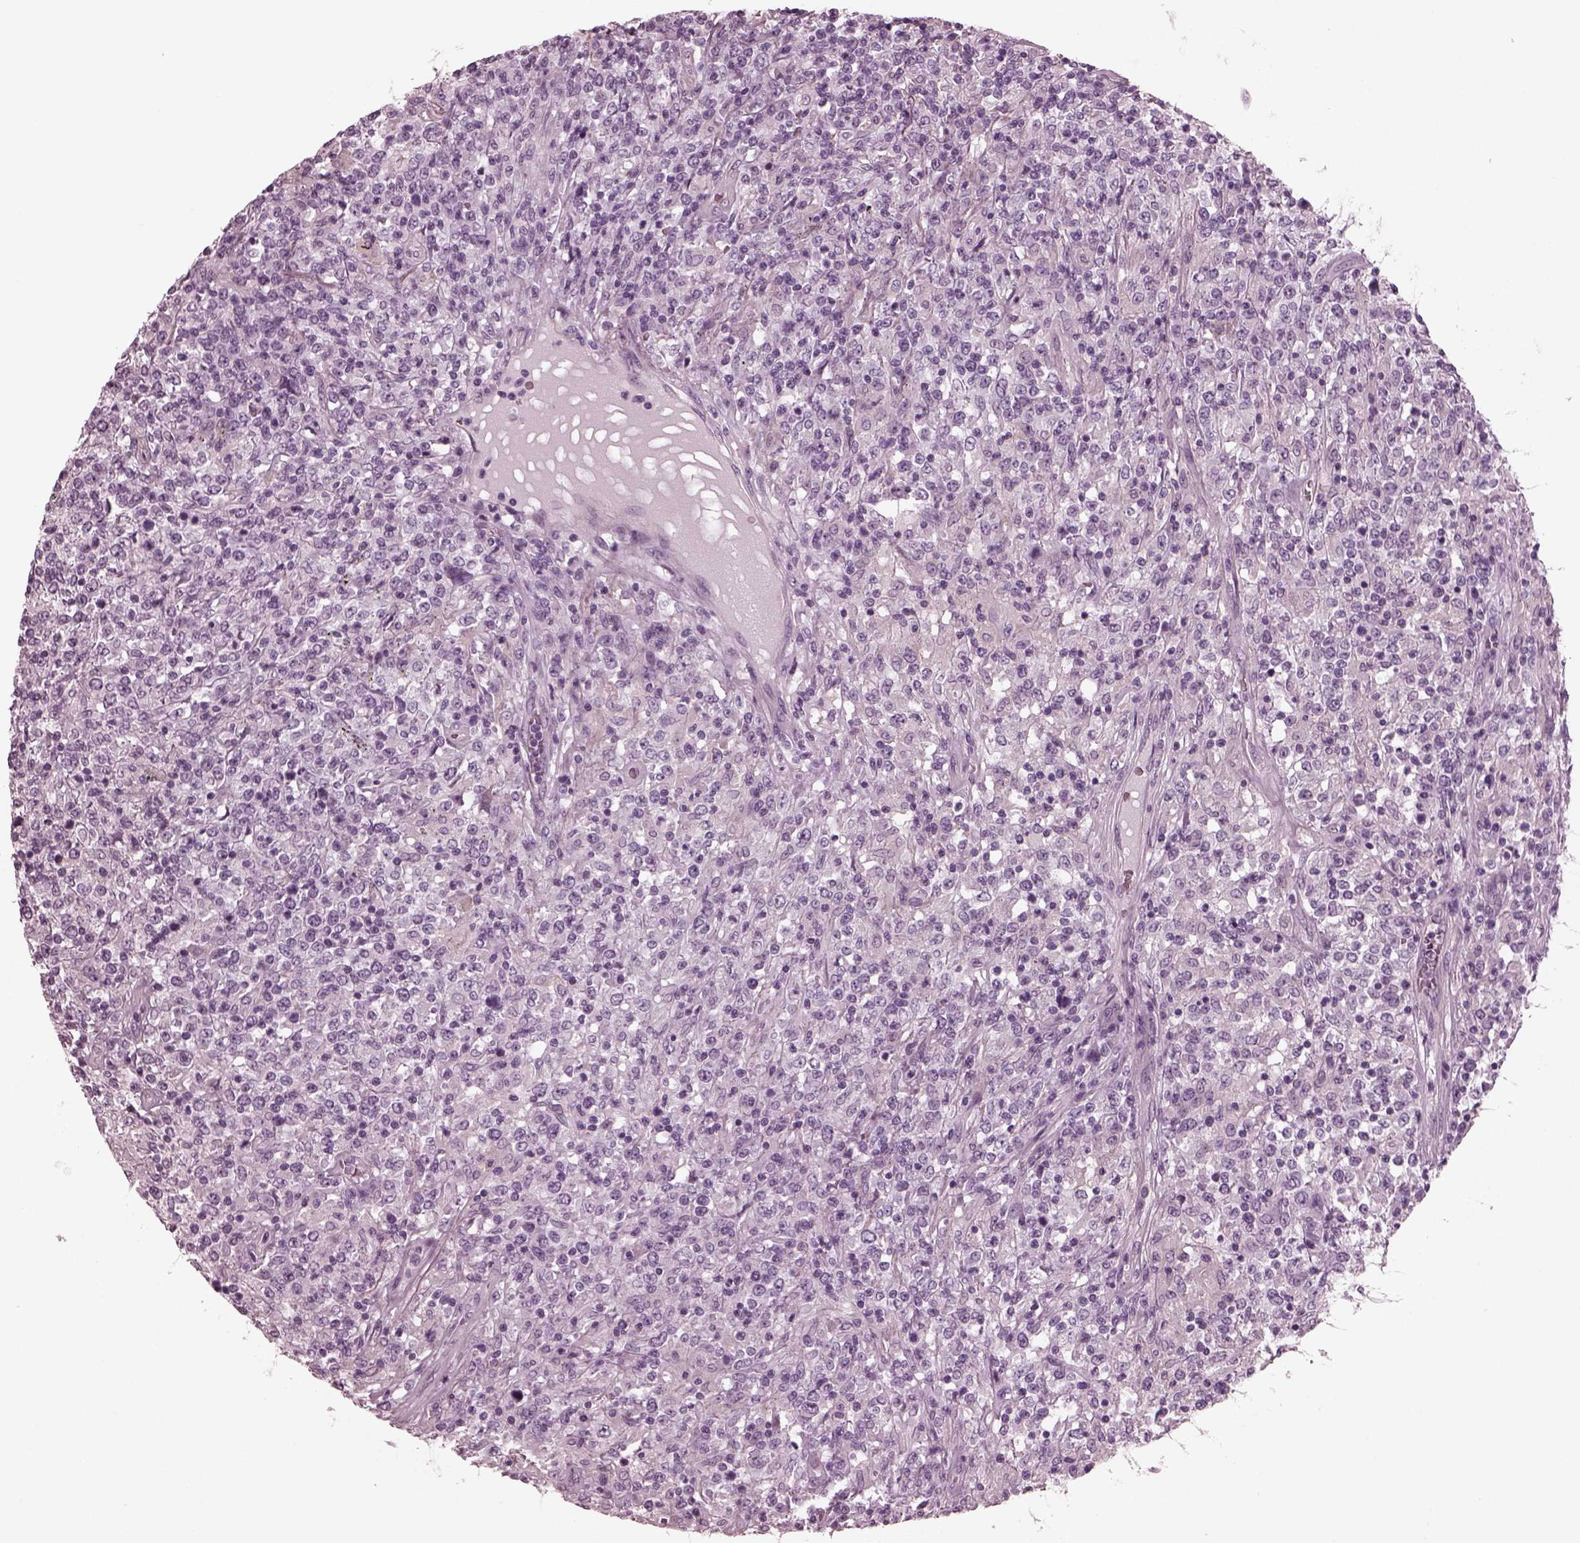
{"staining": {"intensity": "negative", "quantity": "none", "location": "none"}, "tissue": "lymphoma", "cell_type": "Tumor cells", "image_type": "cancer", "snomed": [{"axis": "morphology", "description": "Malignant lymphoma, non-Hodgkin's type, High grade"}, {"axis": "topography", "description": "Lung"}], "caption": "The image exhibits no significant expression in tumor cells of malignant lymphoma, non-Hodgkin's type (high-grade).", "gene": "CGA", "patient": {"sex": "male", "age": 79}}